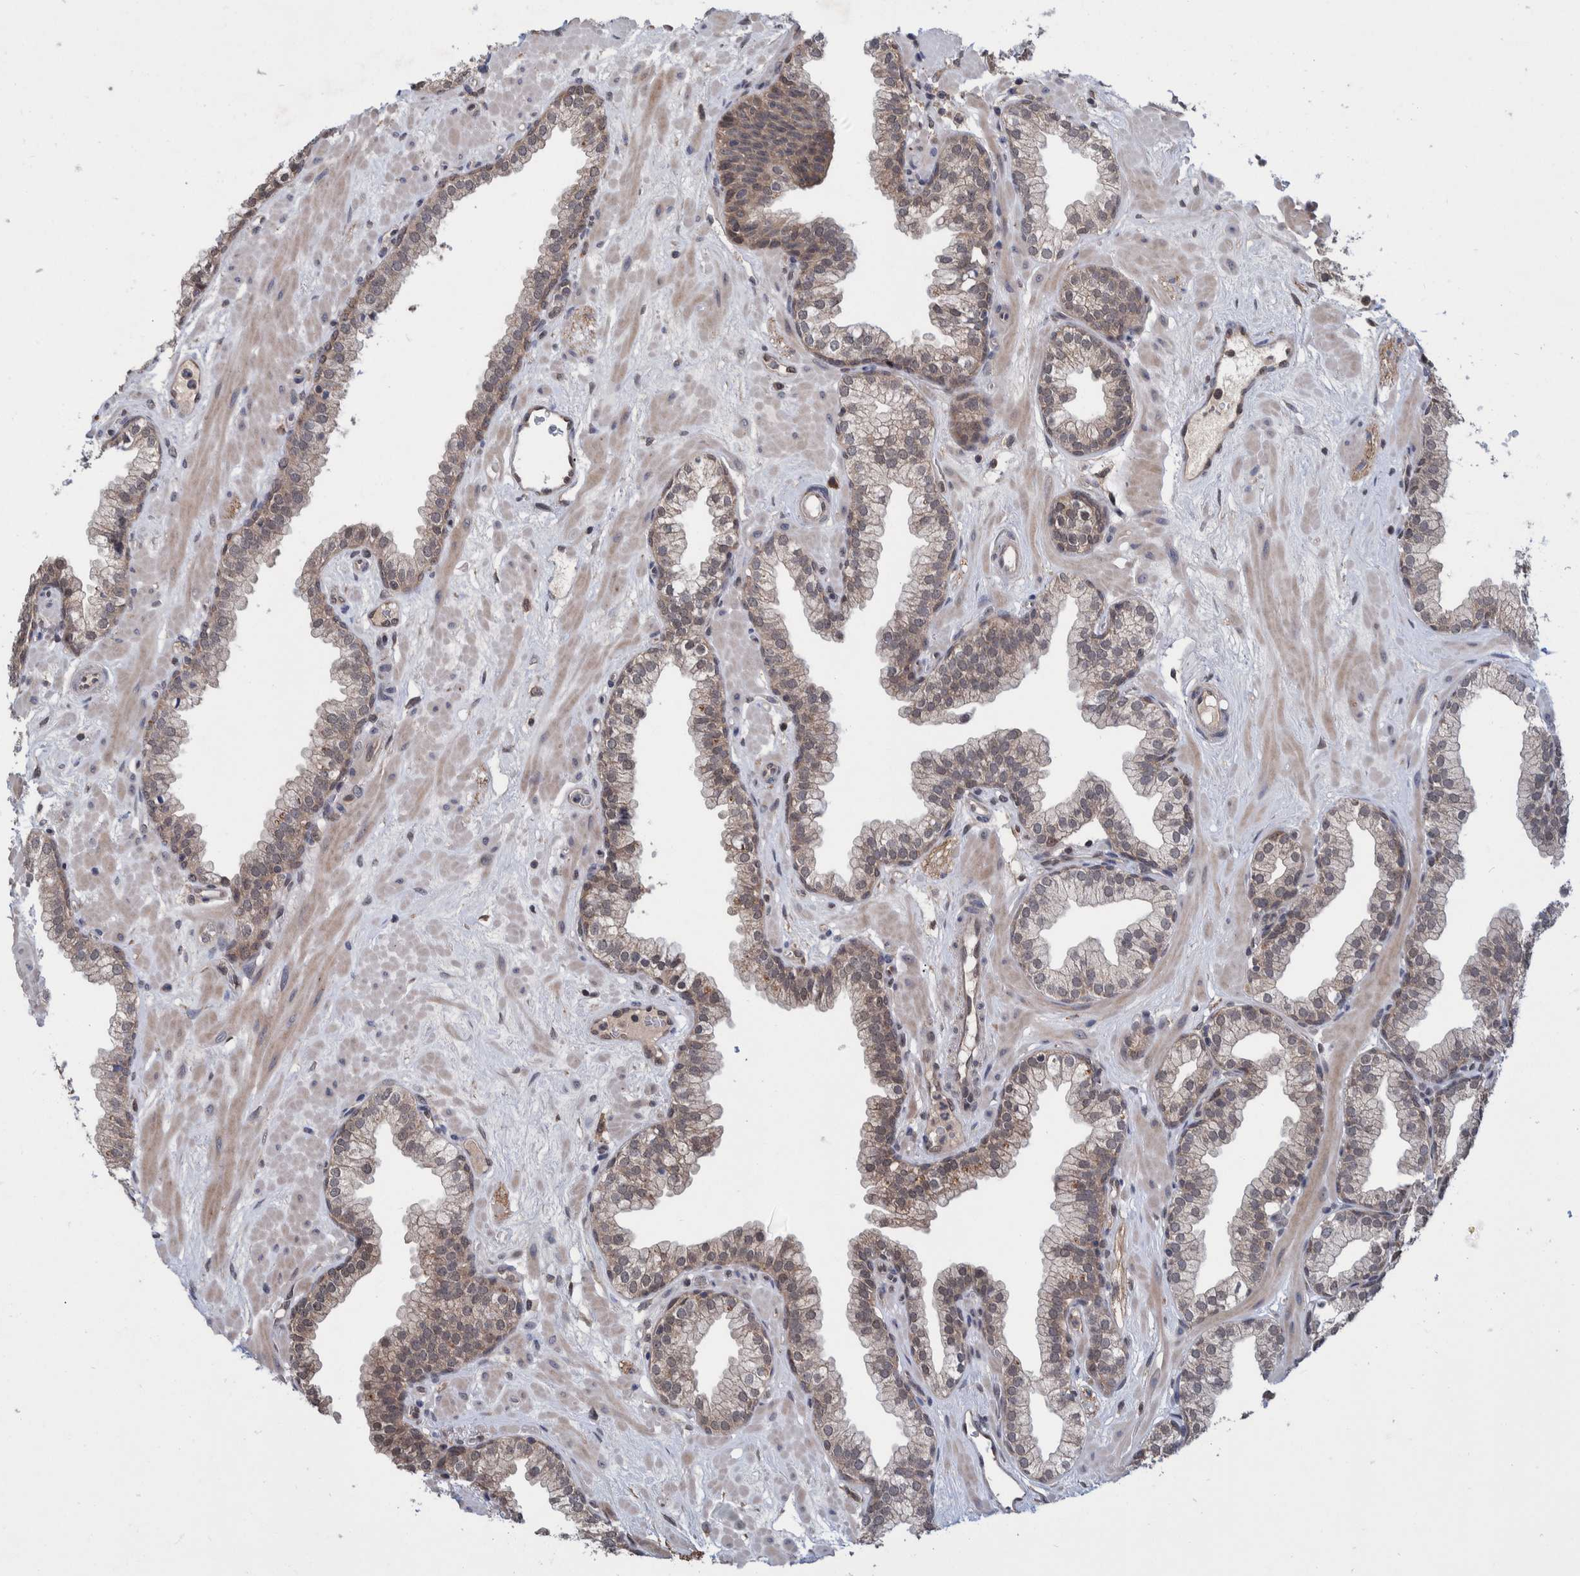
{"staining": {"intensity": "weak", "quantity": "25%-75%", "location": "cytoplasmic/membranous"}, "tissue": "prostate", "cell_type": "Glandular cells", "image_type": "normal", "snomed": [{"axis": "morphology", "description": "Normal tissue, NOS"}, {"axis": "morphology", "description": "Urothelial carcinoma, Low grade"}, {"axis": "topography", "description": "Urinary bladder"}, {"axis": "topography", "description": "Prostate"}], "caption": "Protein expression analysis of normal human prostate reveals weak cytoplasmic/membranous positivity in approximately 25%-75% of glandular cells. The protein is stained brown, and the nuclei are stained in blue (DAB IHC with brightfield microscopy, high magnification).", "gene": "PLPBP", "patient": {"sex": "male", "age": 60}}